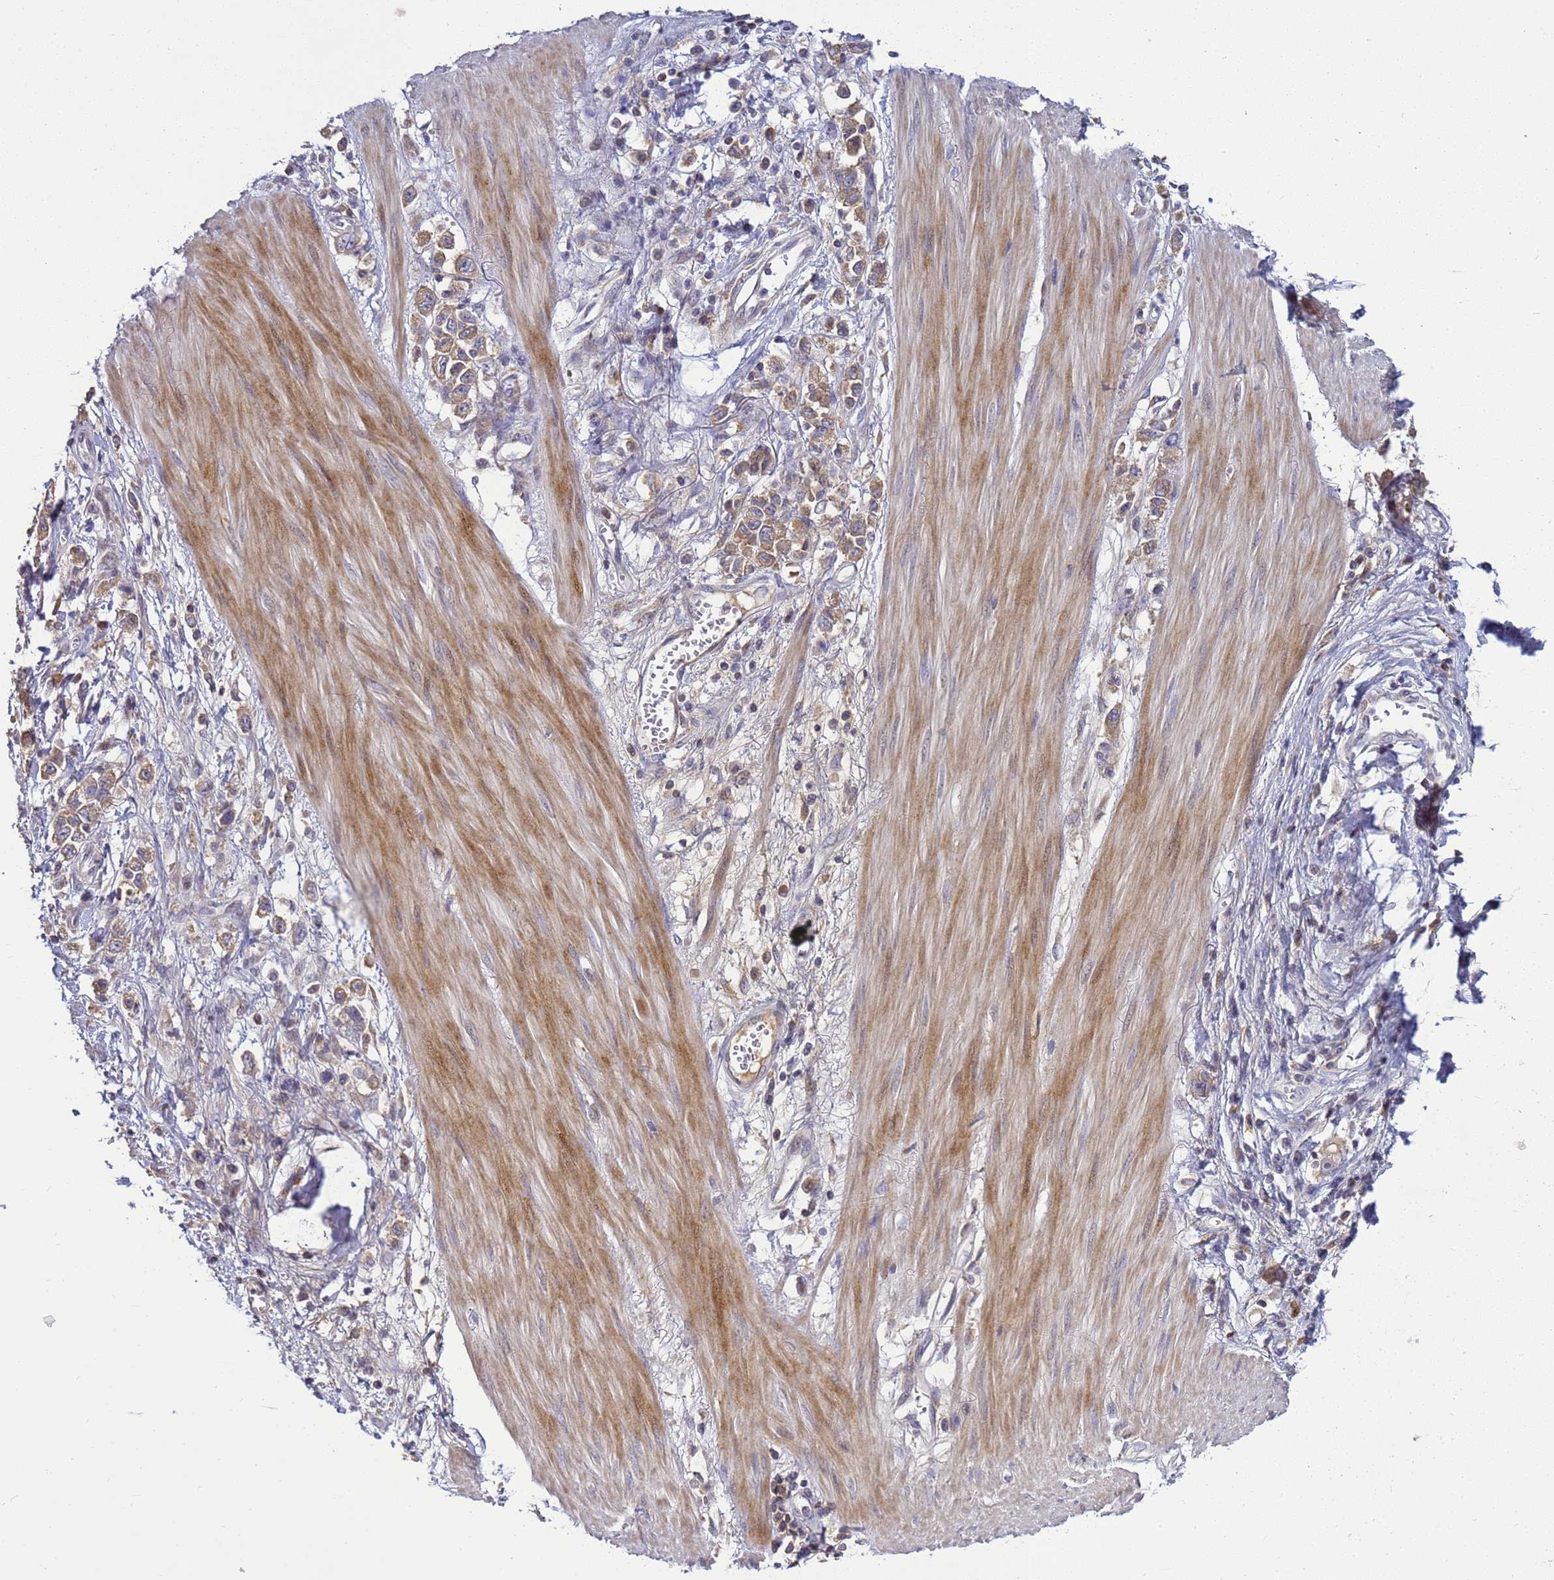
{"staining": {"intensity": "moderate", "quantity": ">75%", "location": "cytoplasmic/membranous"}, "tissue": "stomach cancer", "cell_type": "Tumor cells", "image_type": "cancer", "snomed": [{"axis": "morphology", "description": "Adenocarcinoma, NOS"}, {"axis": "topography", "description": "Stomach"}], "caption": "This is an image of immunohistochemistry staining of stomach adenocarcinoma, which shows moderate positivity in the cytoplasmic/membranous of tumor cells.", "gene": "TMEM74B", "patient": {"sex": "female", "age": 76}}